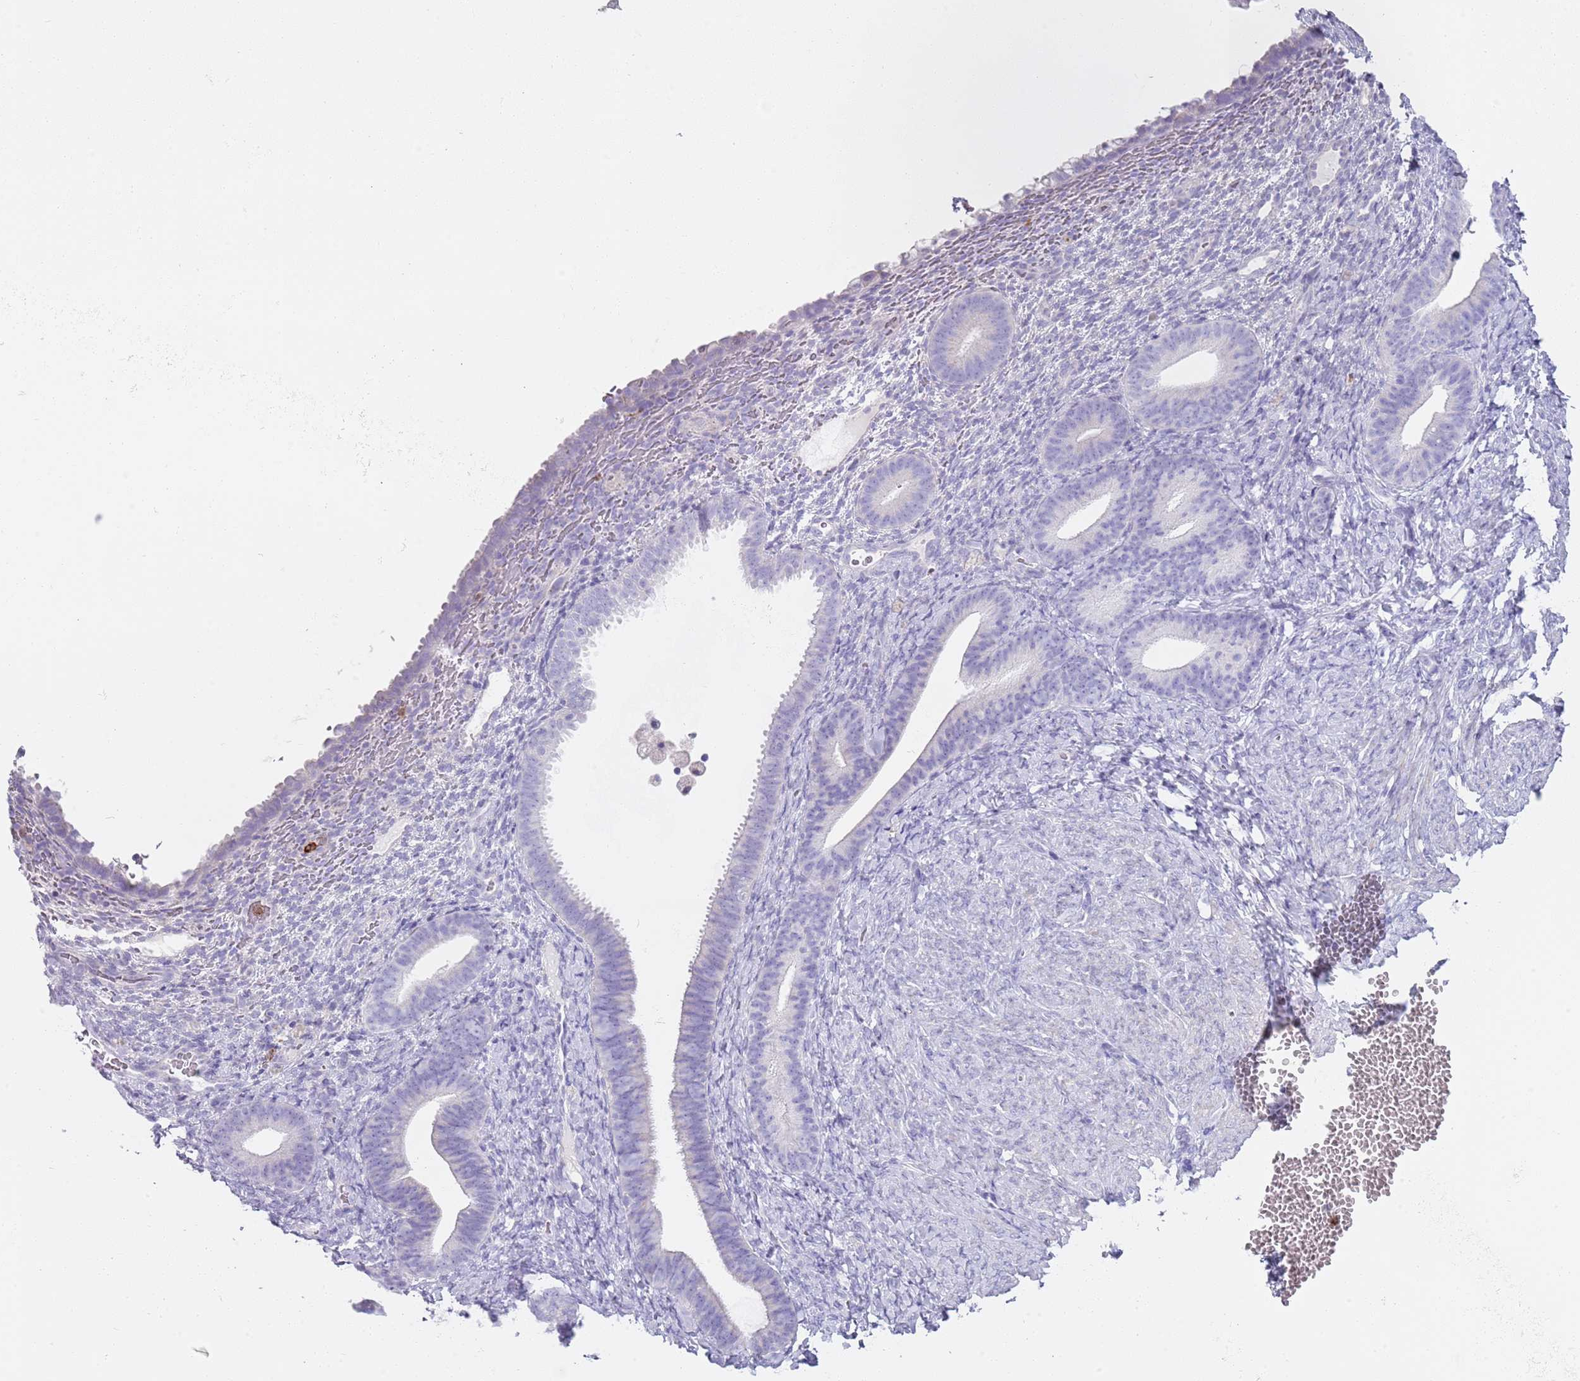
{"staining": {"intensity": "negative", "quantity": "none", "location": "none"}, "tissue": "endometrium", "cell_type": "Cells in endometrial stroma", "image_type": "normal", "snomed": [{"axis": "morphology", "description": "Normal tissue, NOS"}, {"axis": "topography", "description": "Endometrium"}], "caption": "Cells in endometrial stroma show no significant protein staining in unremarkable endometrium.", "gene": "CD177", "patient": {"sex": "female", "age": 65}}